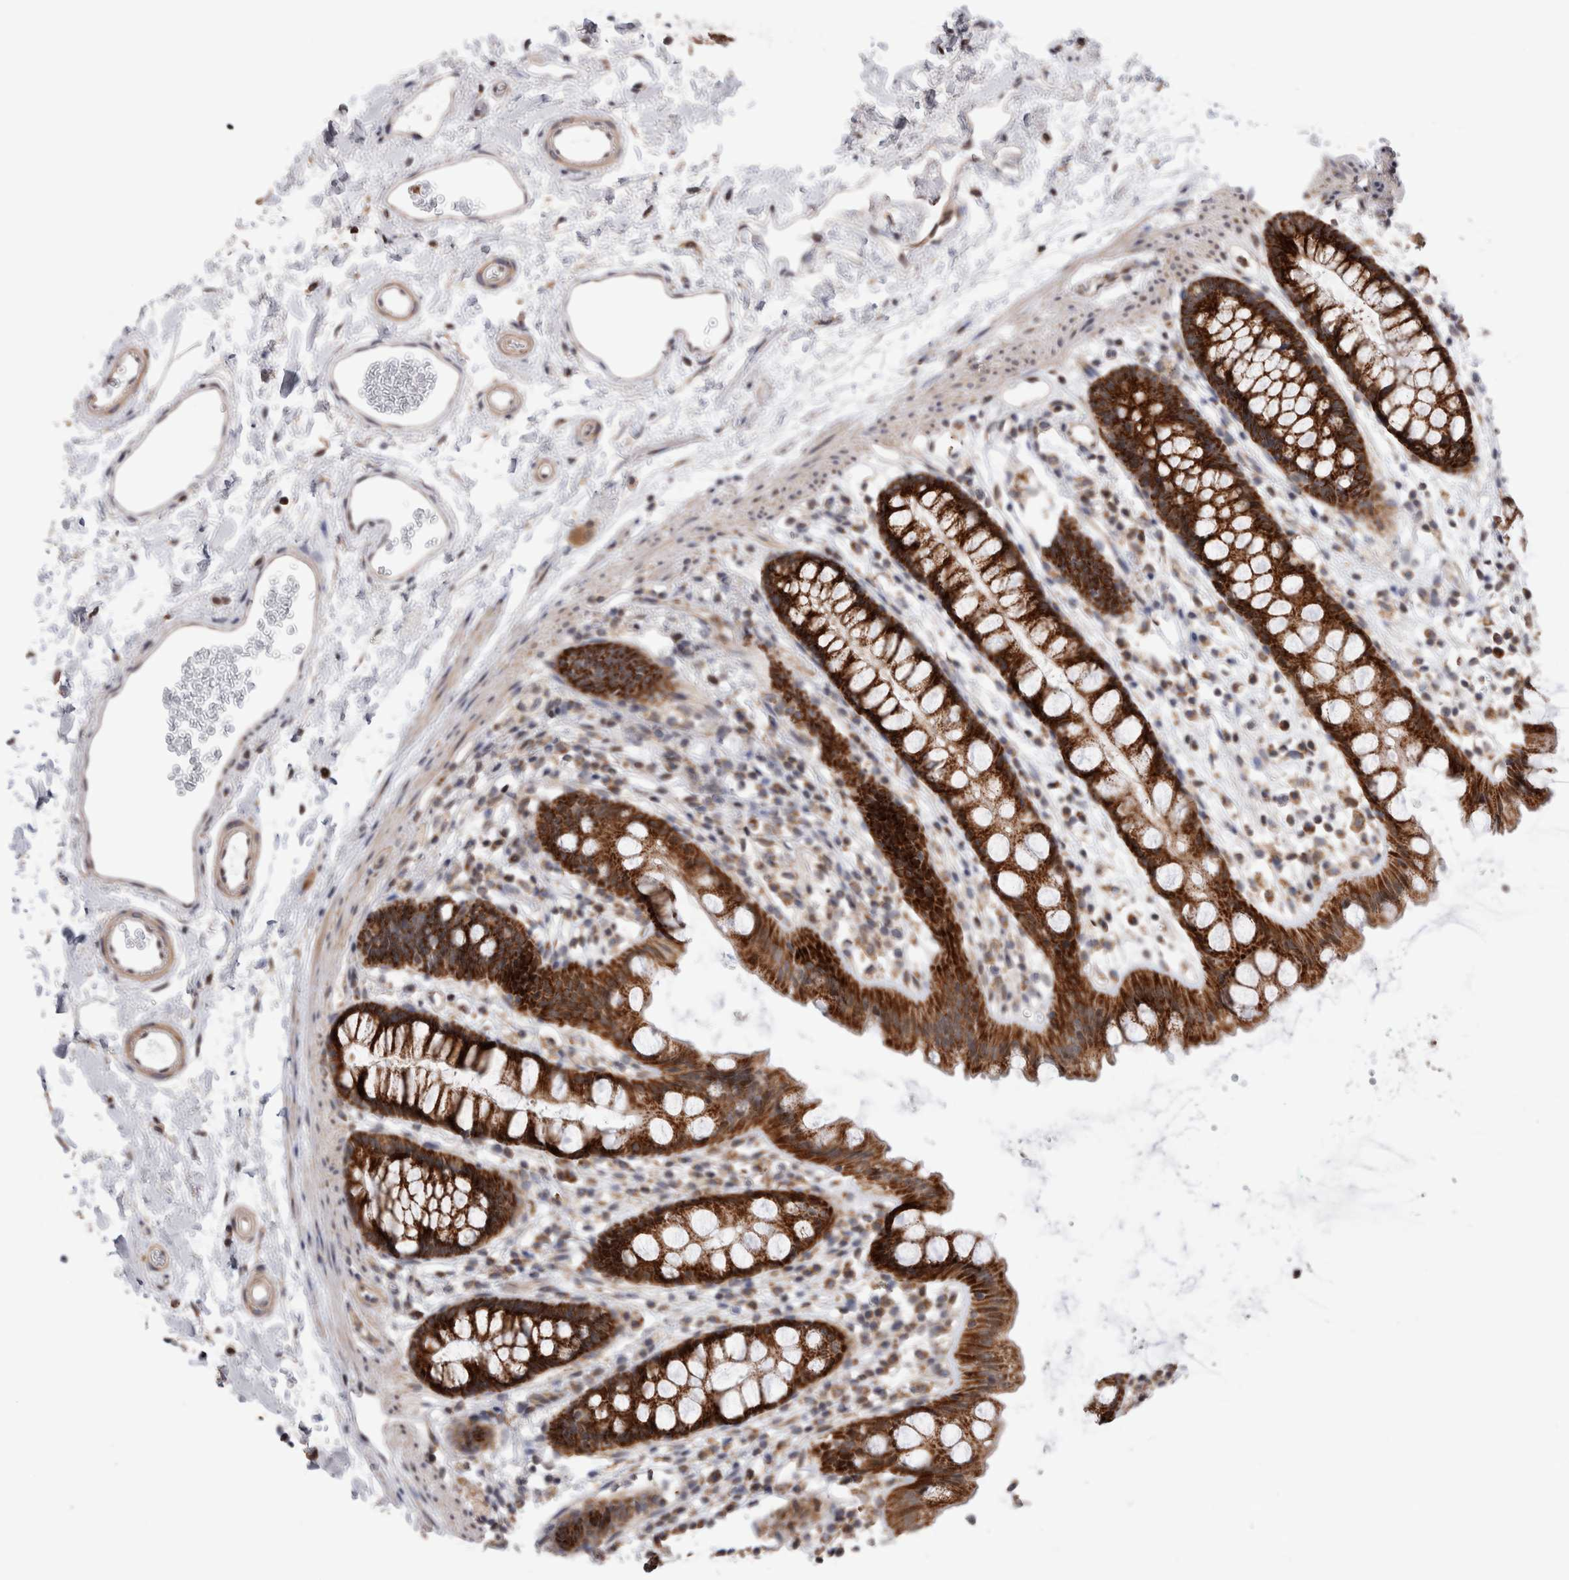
{"staining": {"intensity": "strong", "quantity": ">75%", "location": "cytoplasmic/membranous"}, "tissue": "rectum", "cell_type": "Glandular cells", "image_type": "normal", "snomed": [{"axis": "morphology", "description": "Normal tissue, NOS"}, {"axis": "topography", "description": "Rectum"}], "caption": "The micrograph demonstrates staining of benign rectum, revealing strong cytoplasmic/membranous protein expression (brown color) within glandular cells.", "gene": "MRPL37", "patient": {"sex": "female", "age": 65}}